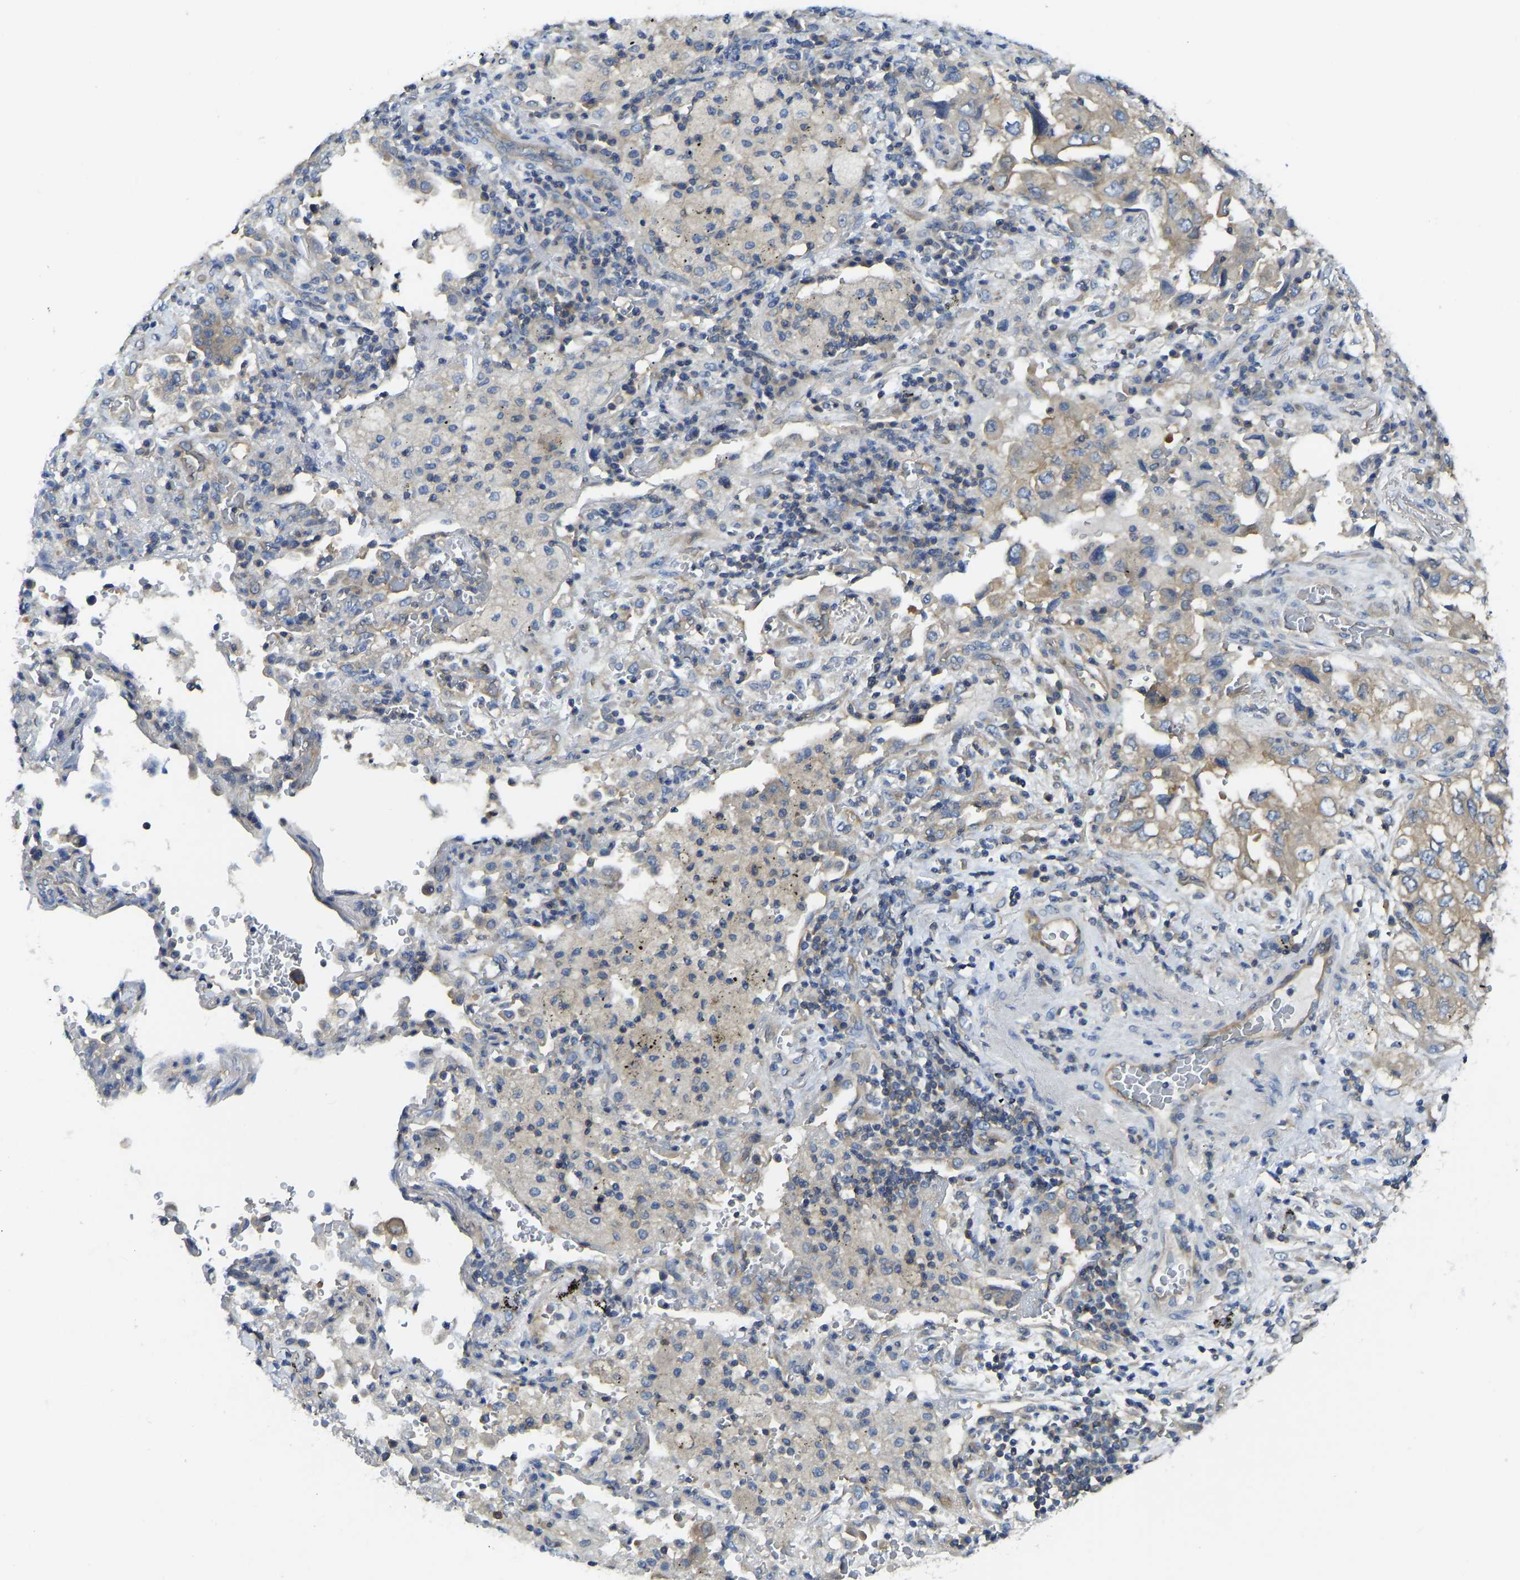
{"staining": {"intensity": "weak", "quantity": ">75%", "location": "cytoplasmic/membranous"}, "tissue": "lung cancer", "cell_type": "Tumor cells", "image_type": "cancer", "snomed": [{"axis": "morphology", "description": "Adenocarcinoma, NOS"}, {"axis": "topography", "description": "Lung"}], "caption": "High-power microscopy captured an immunohistochemistry (IHC) photomicrograph of lung cancer (adenocarcinoma), revealing weak cytoplasmic/membranous positivity in approximately >75% of tumor cells.", "gene": "PPP3CA", "patient": {"sex": "male", "age": 64}}